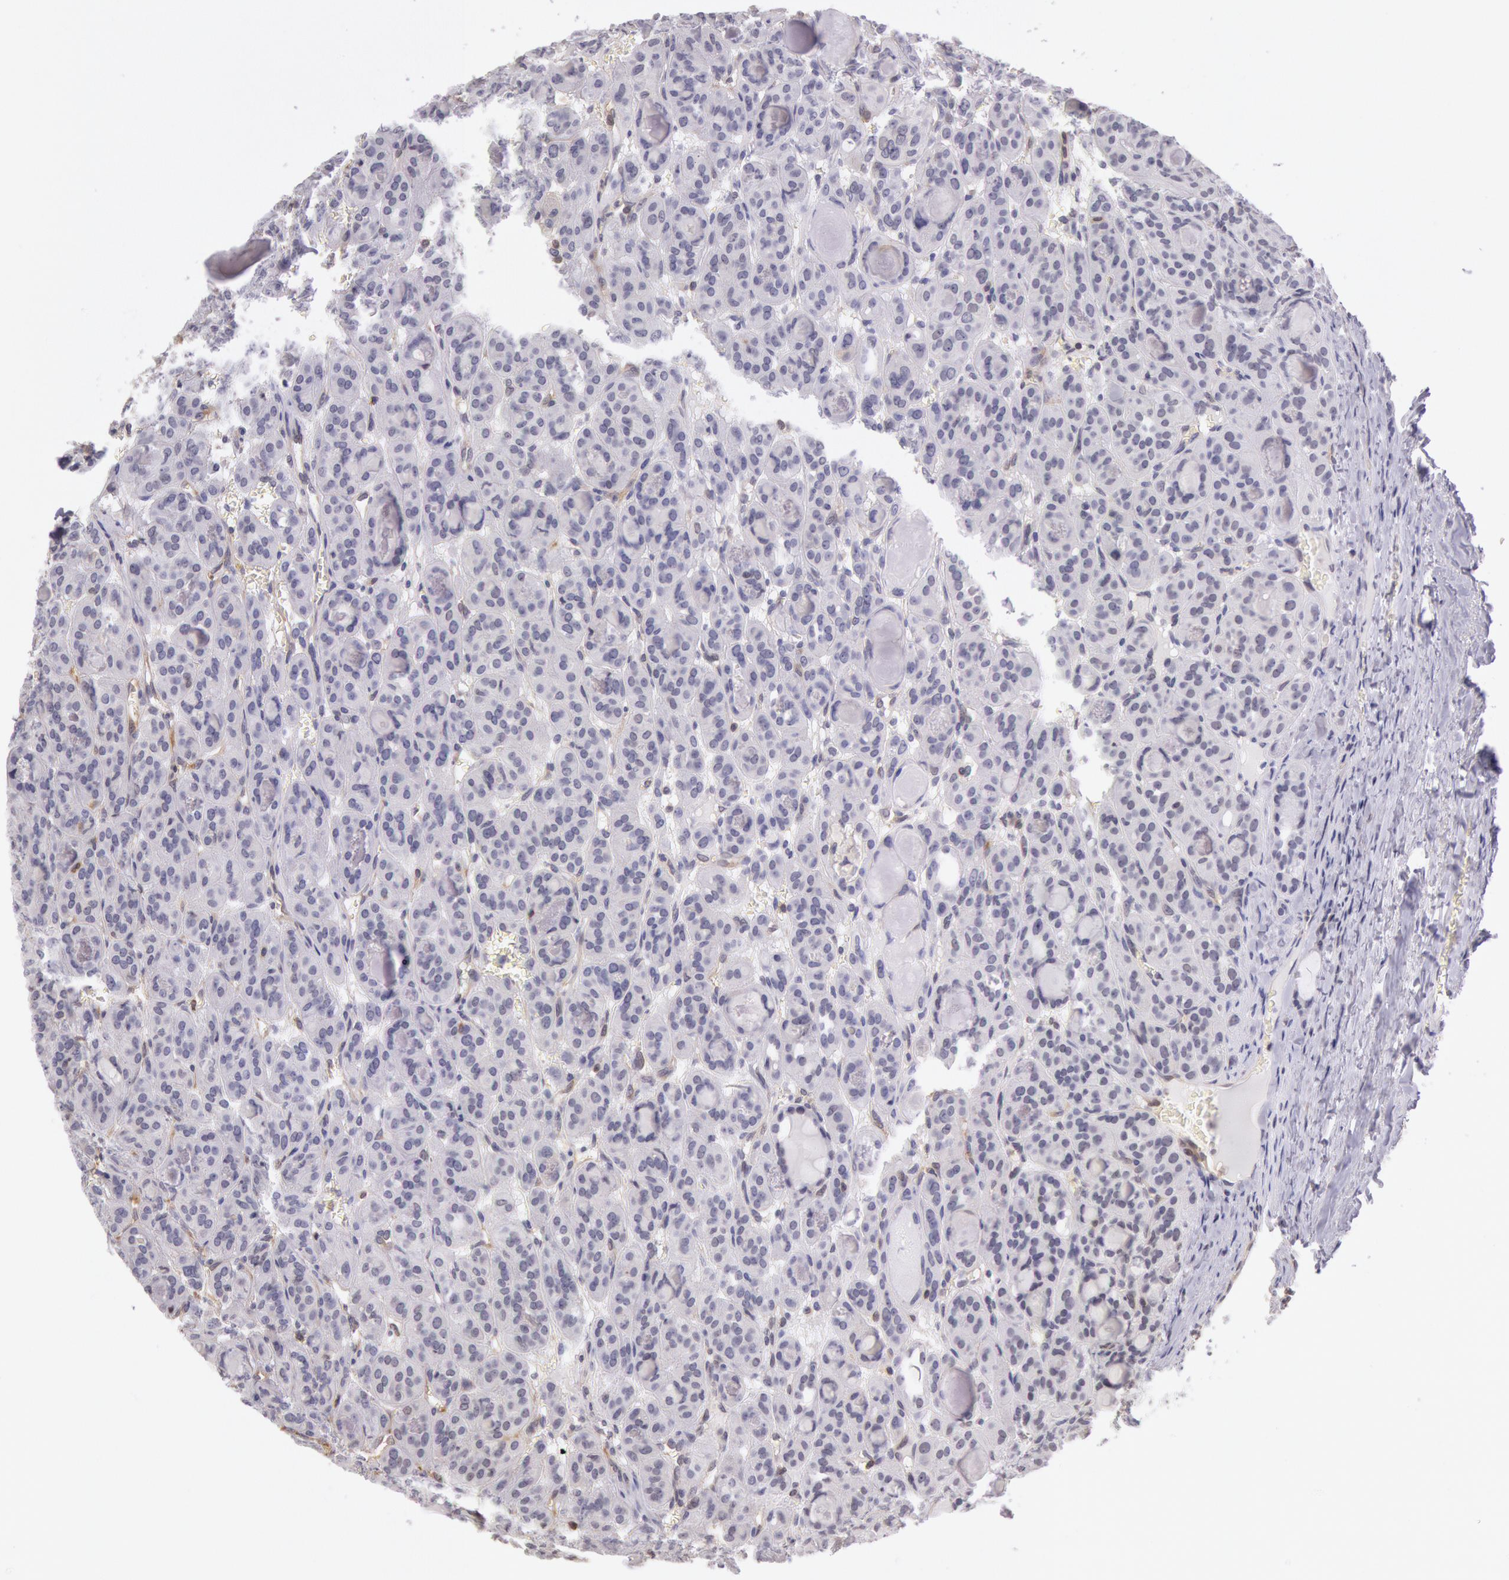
{"staining": {"intensity": "negative", "quantity": "none", "location": "none"}, "tissue": "thyroid cancer", "cell_type": "Tumor cells", "image_type": "cancer", "snomed": [{"axis": "morphology", "description": "Follicular adenoma carcinoma, NOS"}, {"axis": "topography", "description": "Thyroid gland"}], "caption": "This is an IHC image of follicular adenoma carcinoma (thyroid). There is no staining in tumor cells.", "gene": "HIF1A", "patient": {"sex": "female", "age": 71}}